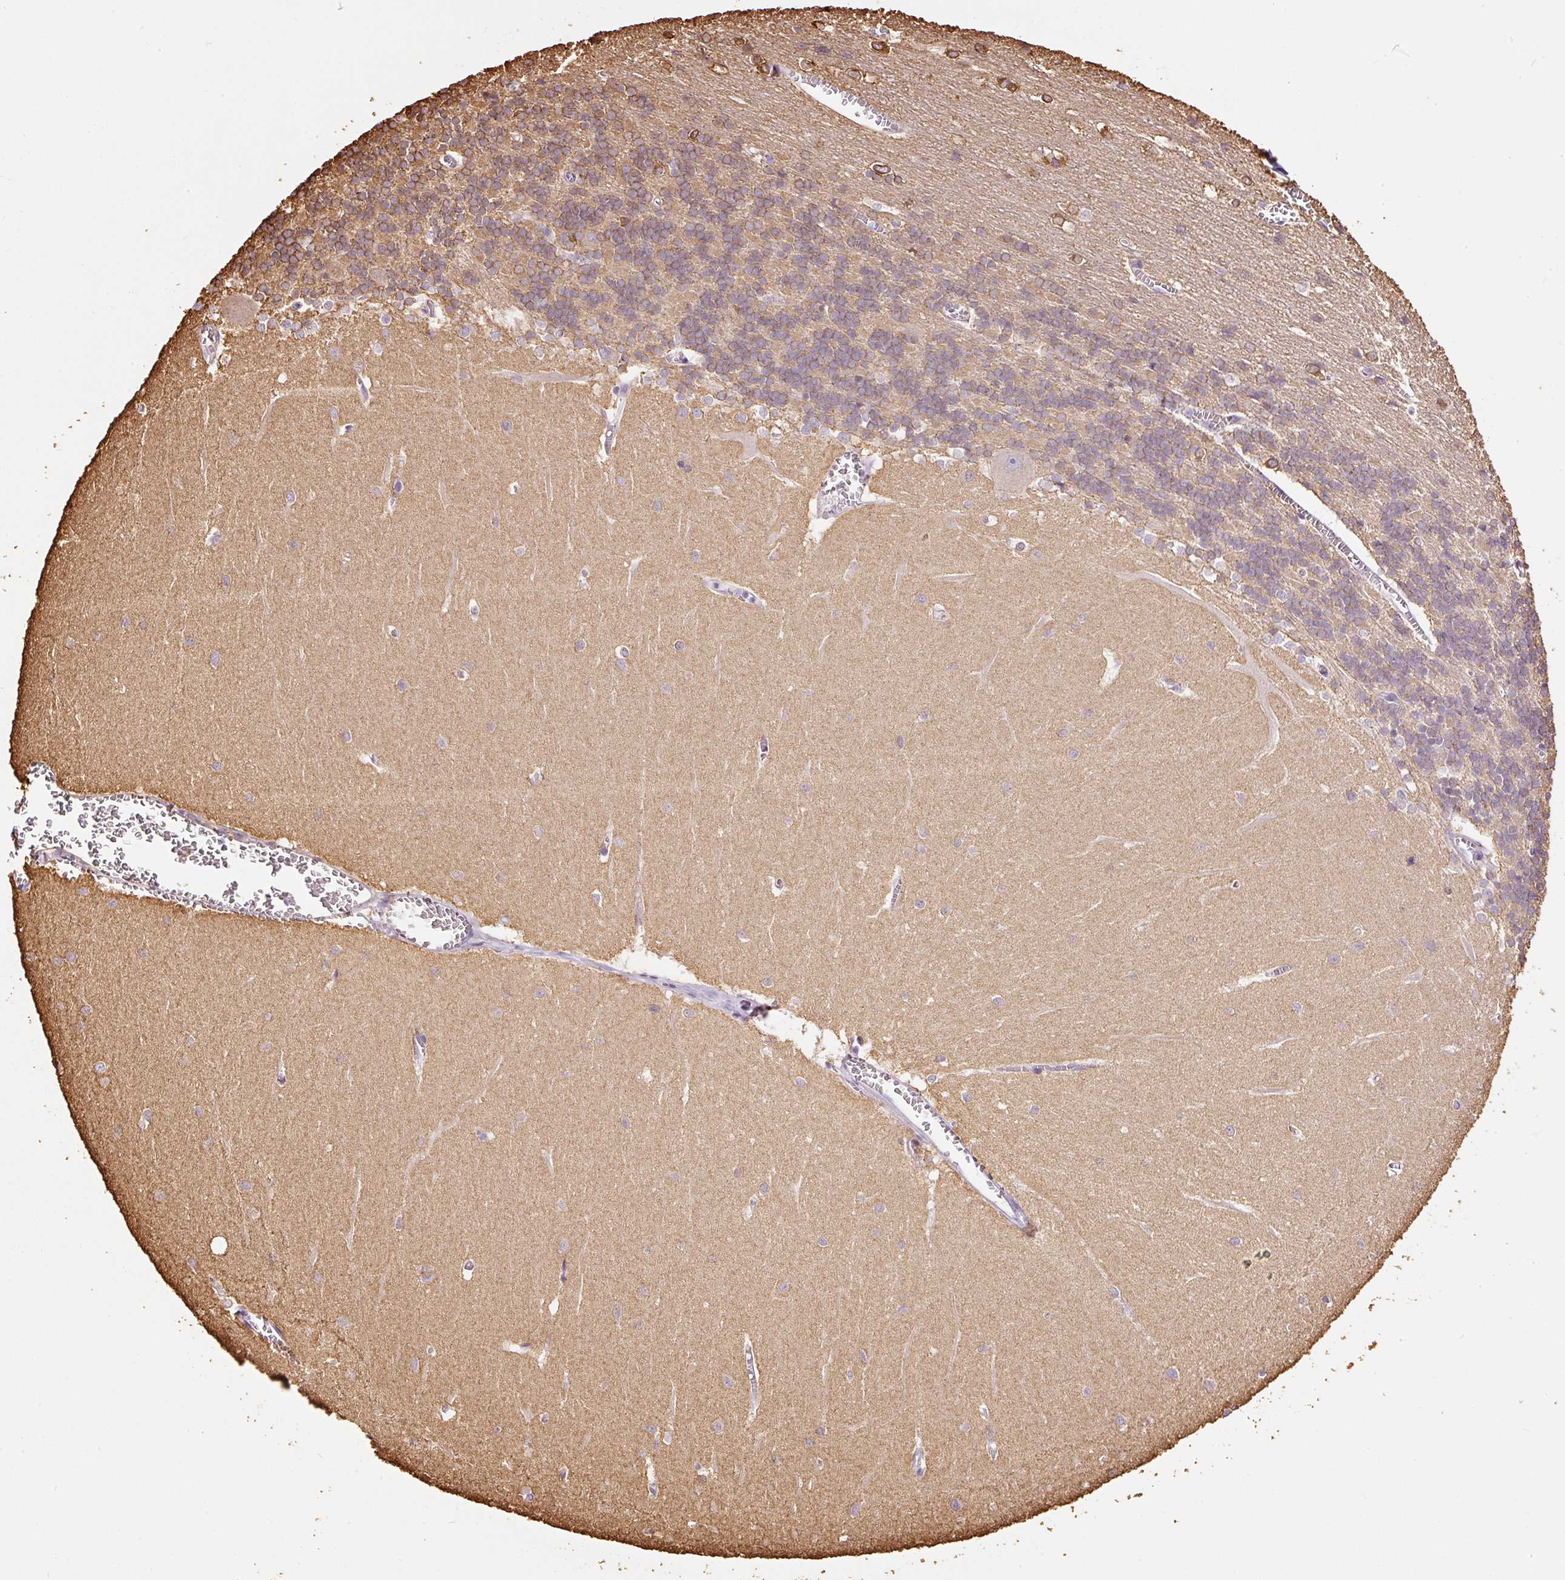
{"staining": {"intensity": "moderate", "quantity": "<25%", "location": "cytoplasmic/membranous"}, "tissue": "cerebellum", "cell_type": "Cells in granular layer", "image_type": "normal", "snomed": [{"axis": "morphology", "description": "Normal tissue, NOS"}, {"axis": "topography", "description": "Cerebellum"}], "caption": "The immunohistochemical stain highlights moderate cytoplasmic/membranous positivity in cells in granular layer of normal cerebellum. (DAB IHC with brightfield microscopy, high magnification).", "gene": "ENSG00000249624", "patient": {"sex": "male", "age": 37}}